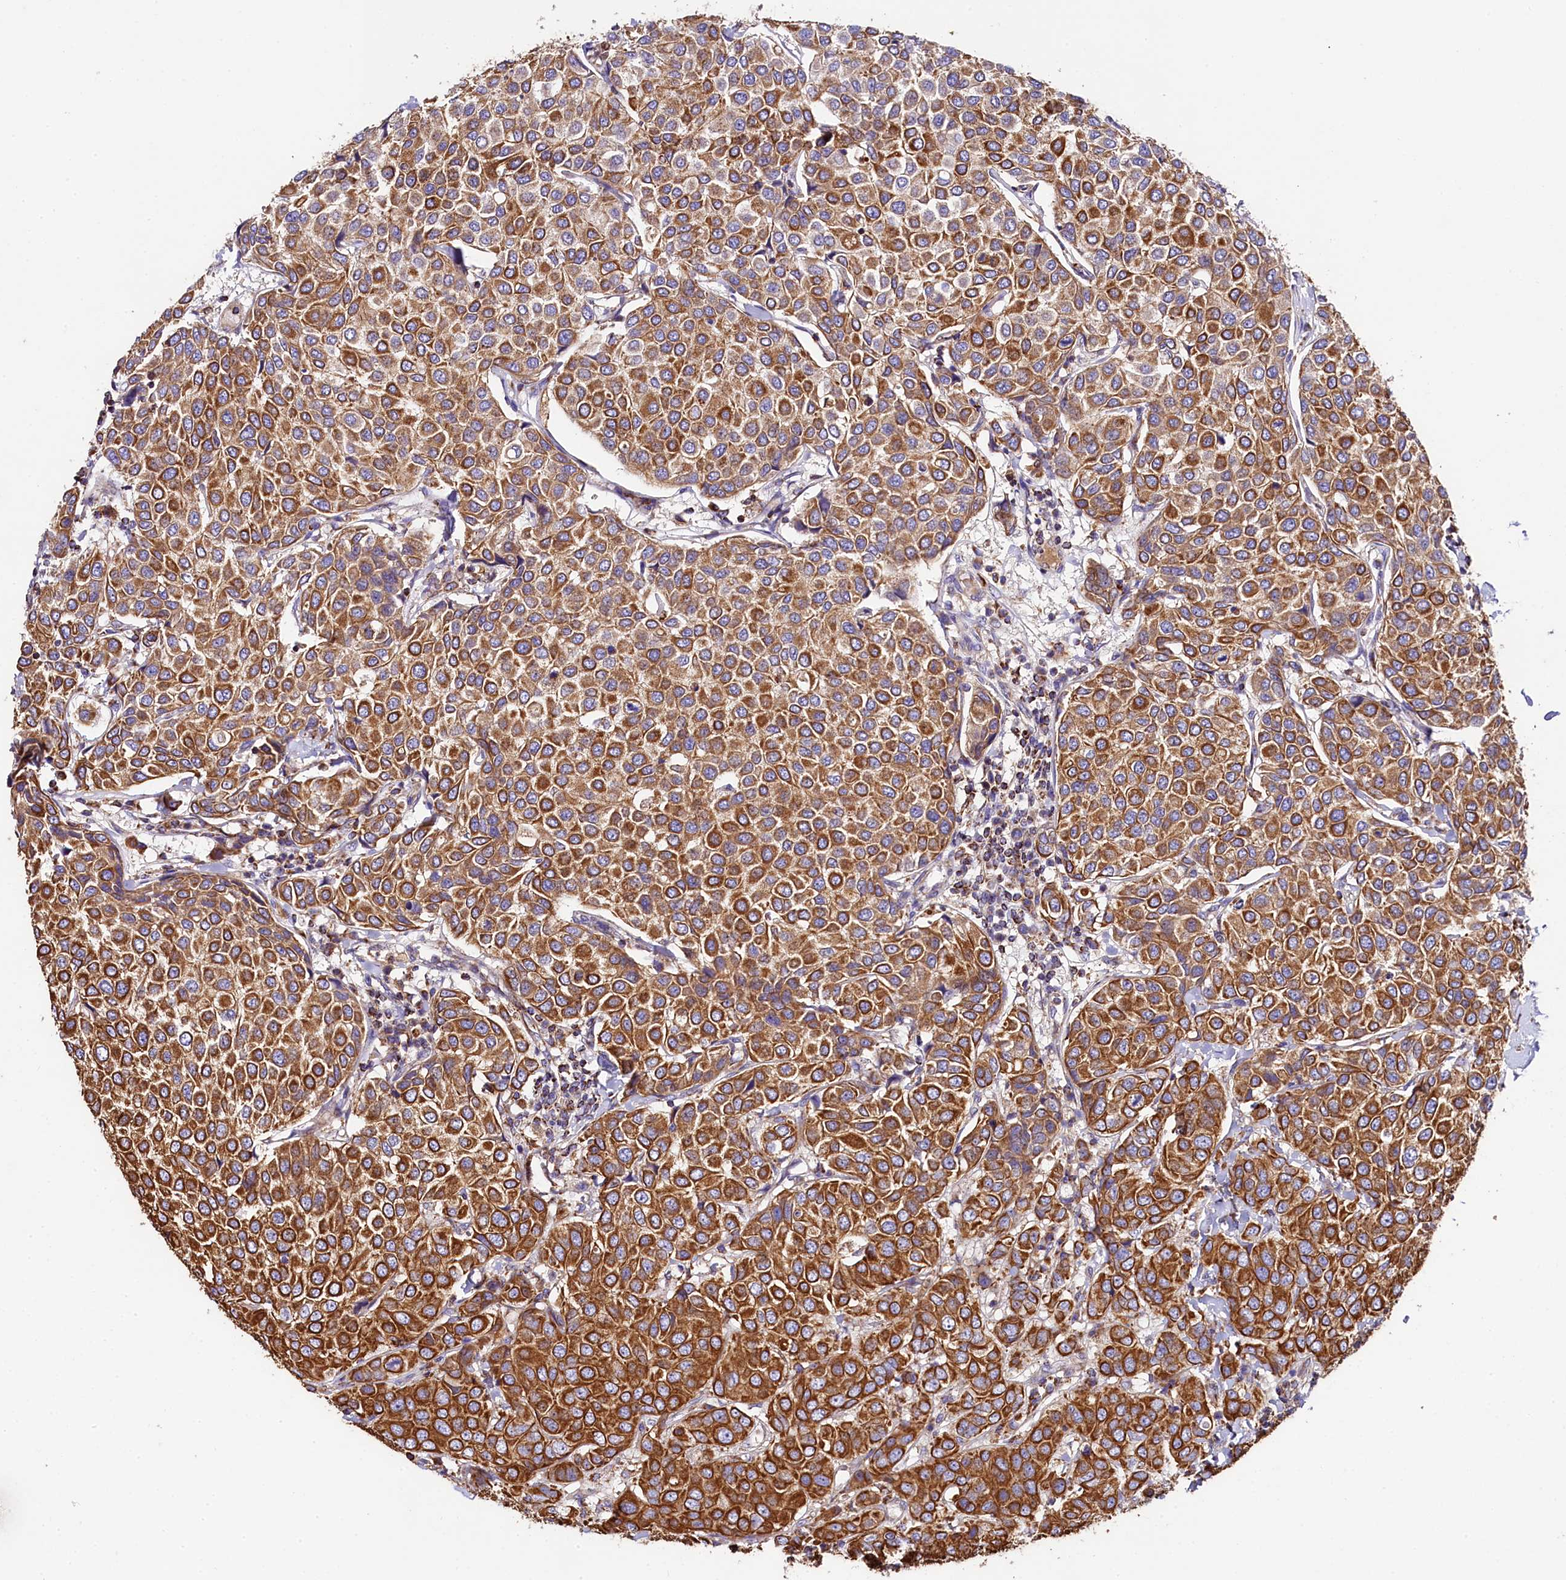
{"staining": {"intensity": "strong", "quantity": ">75%", "location": "cytoplasmic/membranous"}, "tissue": "breast cancer", "cell_type": "Tumor cells", "image_type": "cancer", "snomed": [{"axis": "morphology", "description": "Duct carcinoma"}, {"axis": "topography", "description": "Breast"}], "caption": "Protein staining of breast cancer (infiltrating ductal carcinoma) tissue exhibits strong cytoplasmic/membranous positivity in about >75% of tumor cells. (Brightfield microscopy of DAB IHC at high magnification).", "gene": "CLYBL", "patient": {"sex": "female", "age": 55}}